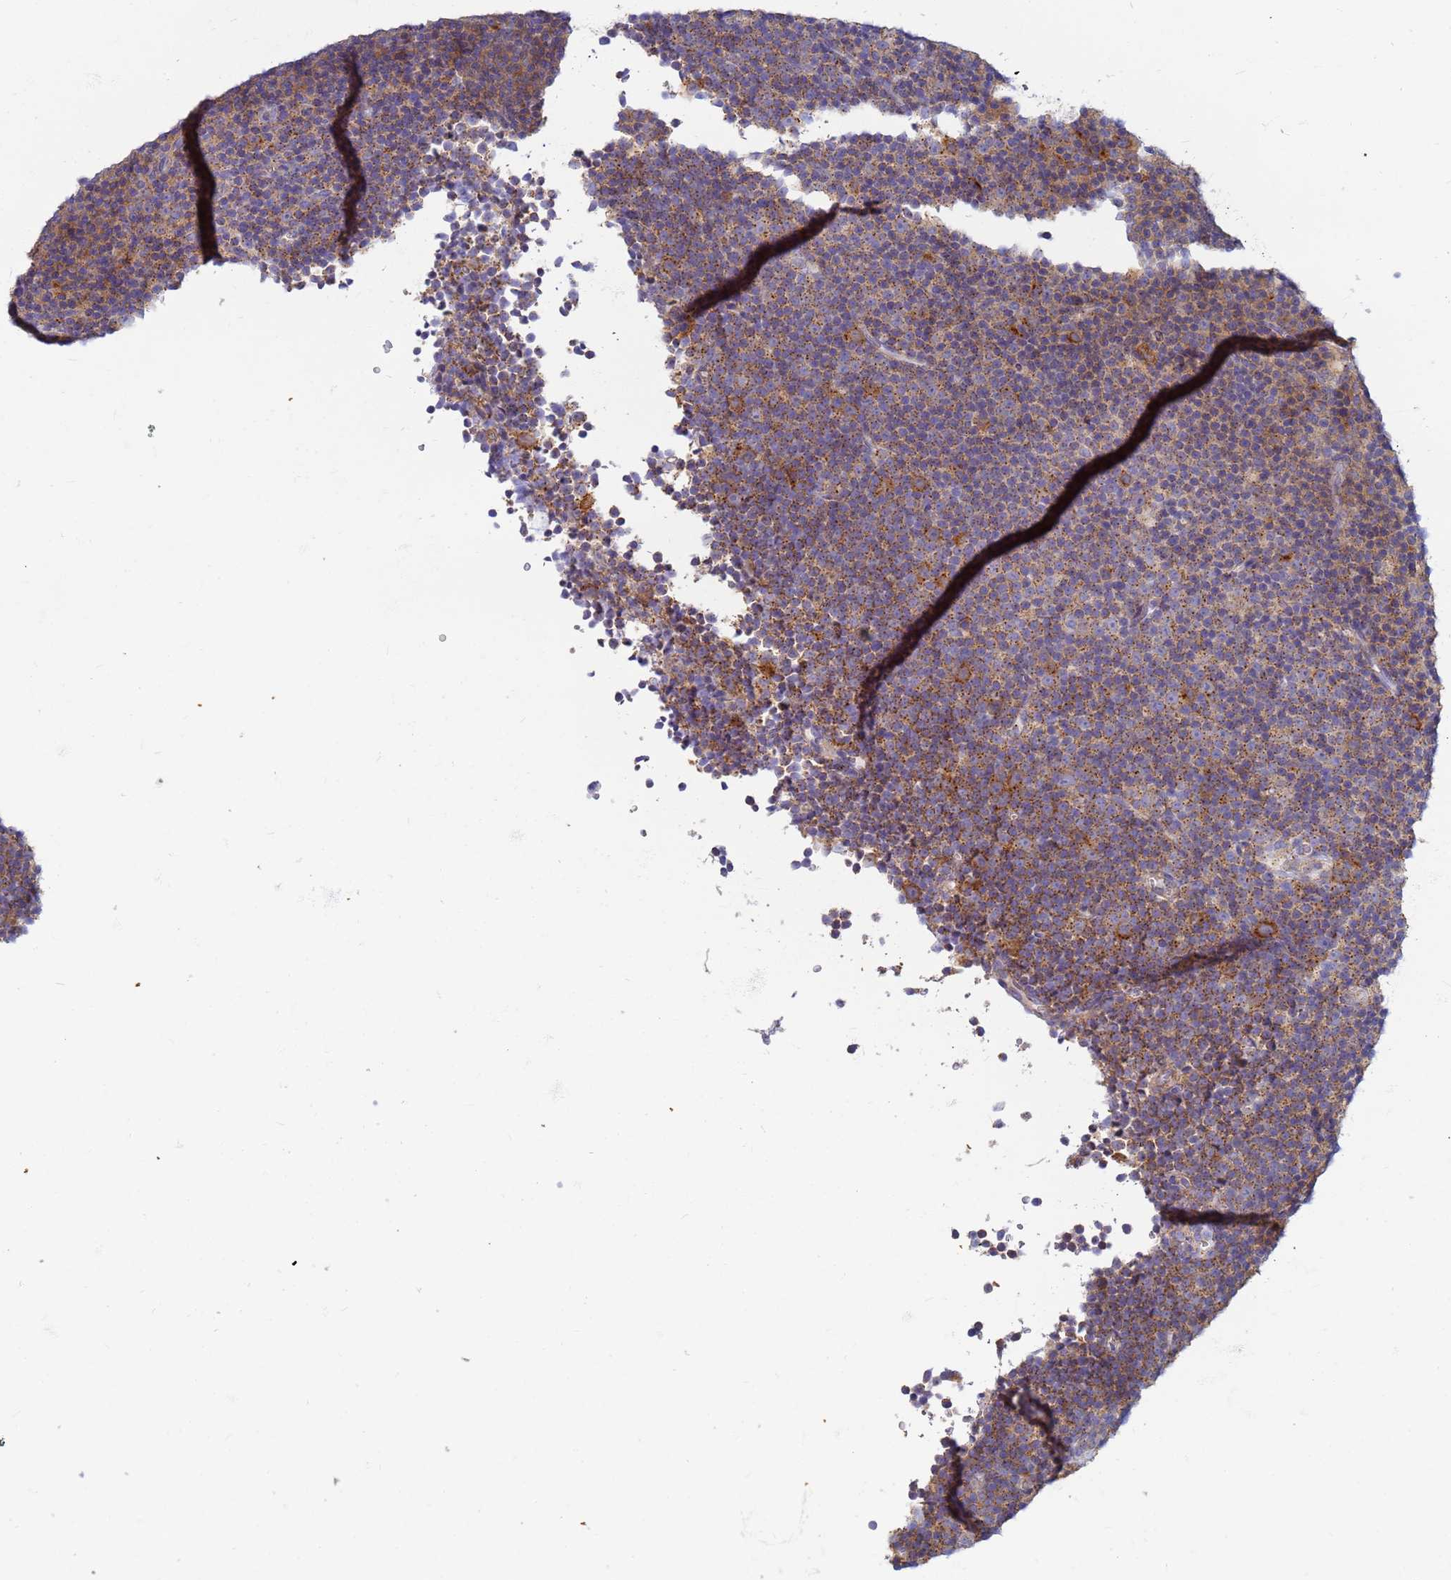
{"staining": {"intensity": "moderate", "quantity": ">75%", "location": "cytoplasmic/membranous"}, "tissue": "lymphoma", "cell_type": "Tumor cells", "image_type": "cancer", "snomed": [{"axis": "morphology", "description": "Malignant lymphoma, non-Hodgkin's type, Low grade"}, {"axis": "topography", "description": "Lymph node"}], "caption": "IHC of human malignant lymphoma, non-Hodgkin's type (low-grade) shows medium levels of moderate cytoplasmic/membranous staining in approximately >75% of tumor cells. (DAB (3,3'-diaminobenzidine) IHC with brightfield microscopy, high magnification).", "gene": "EEA1", "patient": {"sex": "female", "age": 67}}